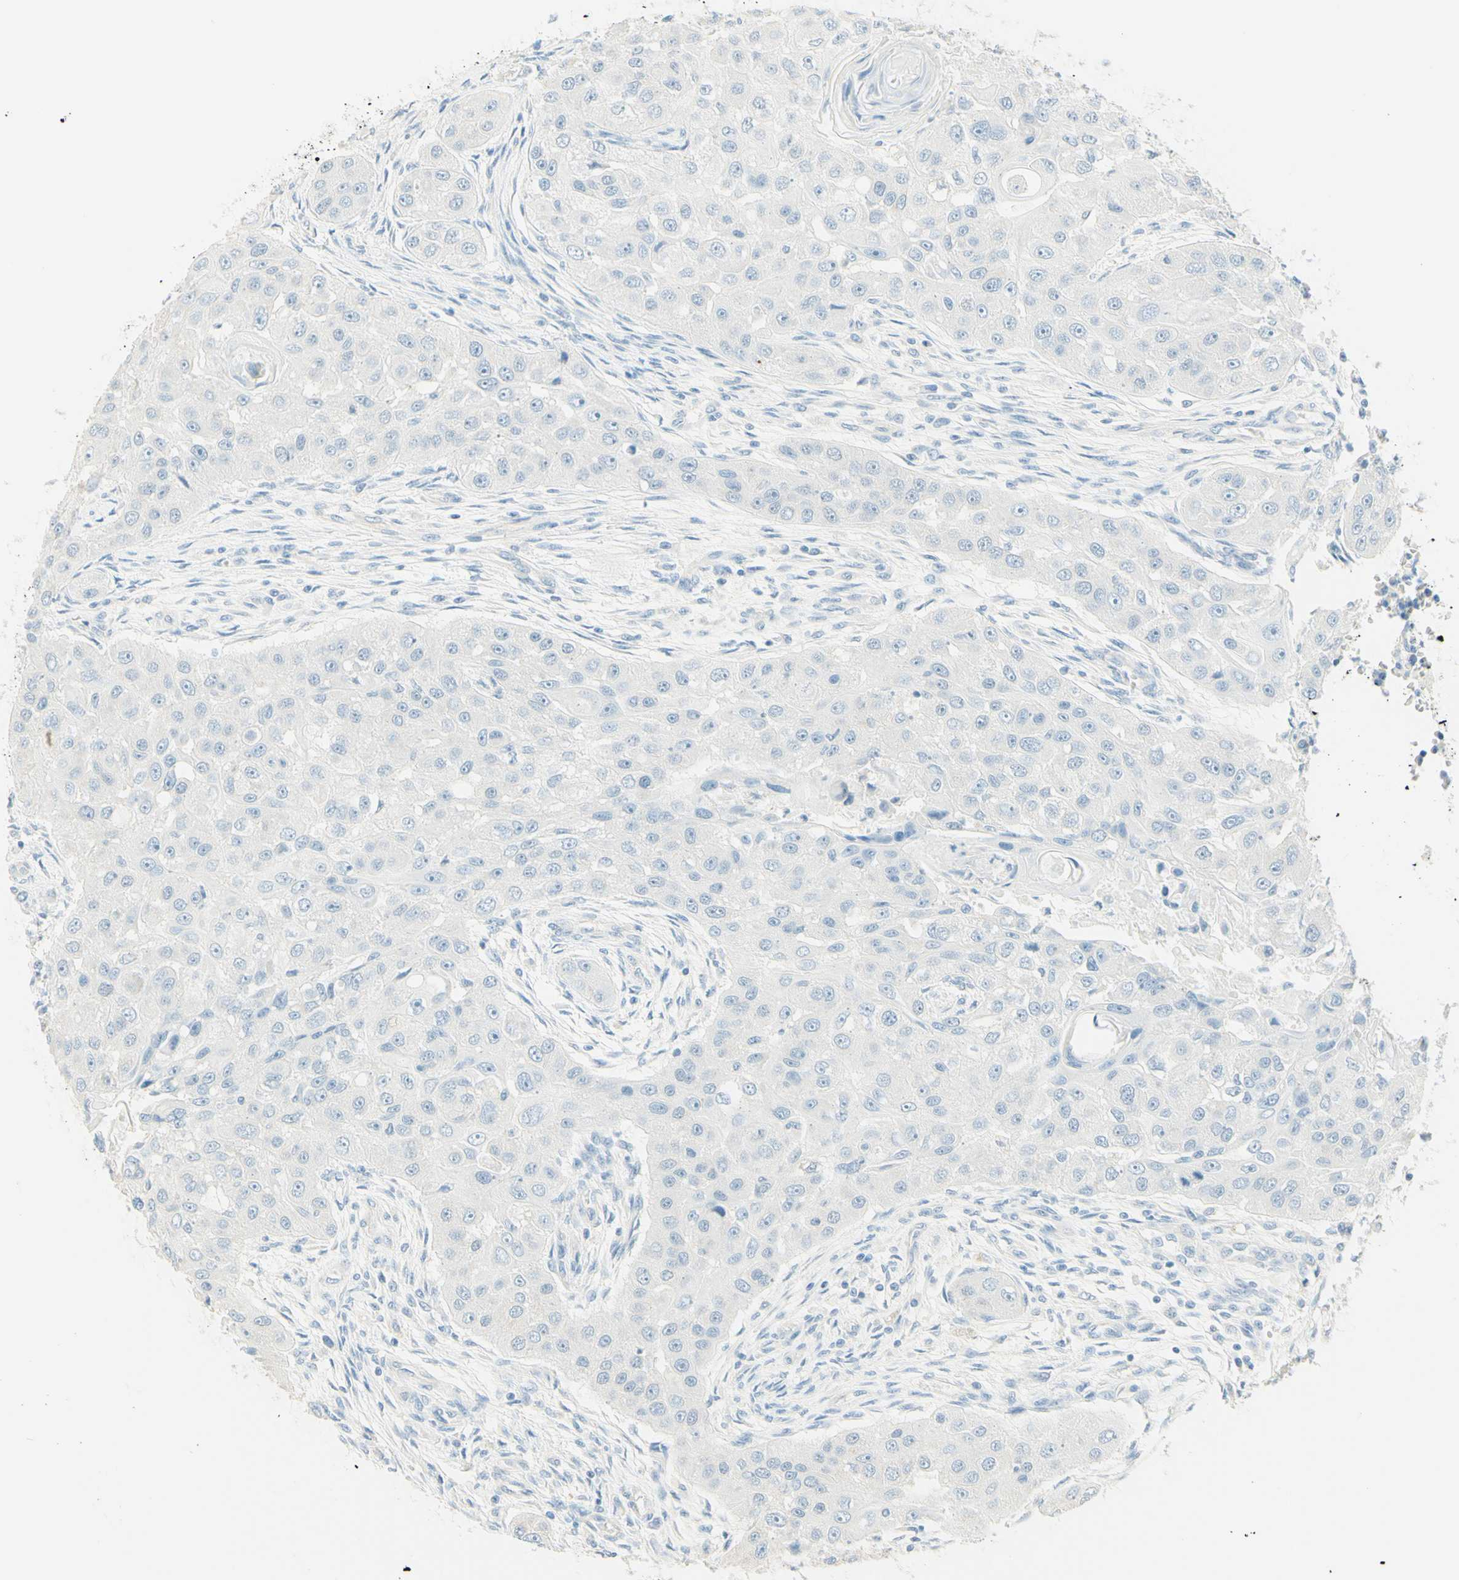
{"staining": {"intensity": "negative", "quantity": "none", "location": "none"}, "tissue": "head and neck cancer", "cell_type": "Tumor cells", "image_type": "cancer", "snomed": [{"axis": "morphology", "description": "Normal tissue, NOS"}, {"axis": "morphology", "description": "Squamous cell carcinoma, NOS"}, {"axis": "topography", "description": "Skeletal muscle"}, {"axis": "topography", "description": "Head-Neck"}], "caption": "Histopathology image shows no protein positivity in tumor cells of head and neck squamous cell carcinoma tissue. (DAB immunohistochemistry (IHC) visualized using brightfield microscopy, high magnification).", "gene": "TMEM132D", "patient": {"sex": "male", "age": 51}}